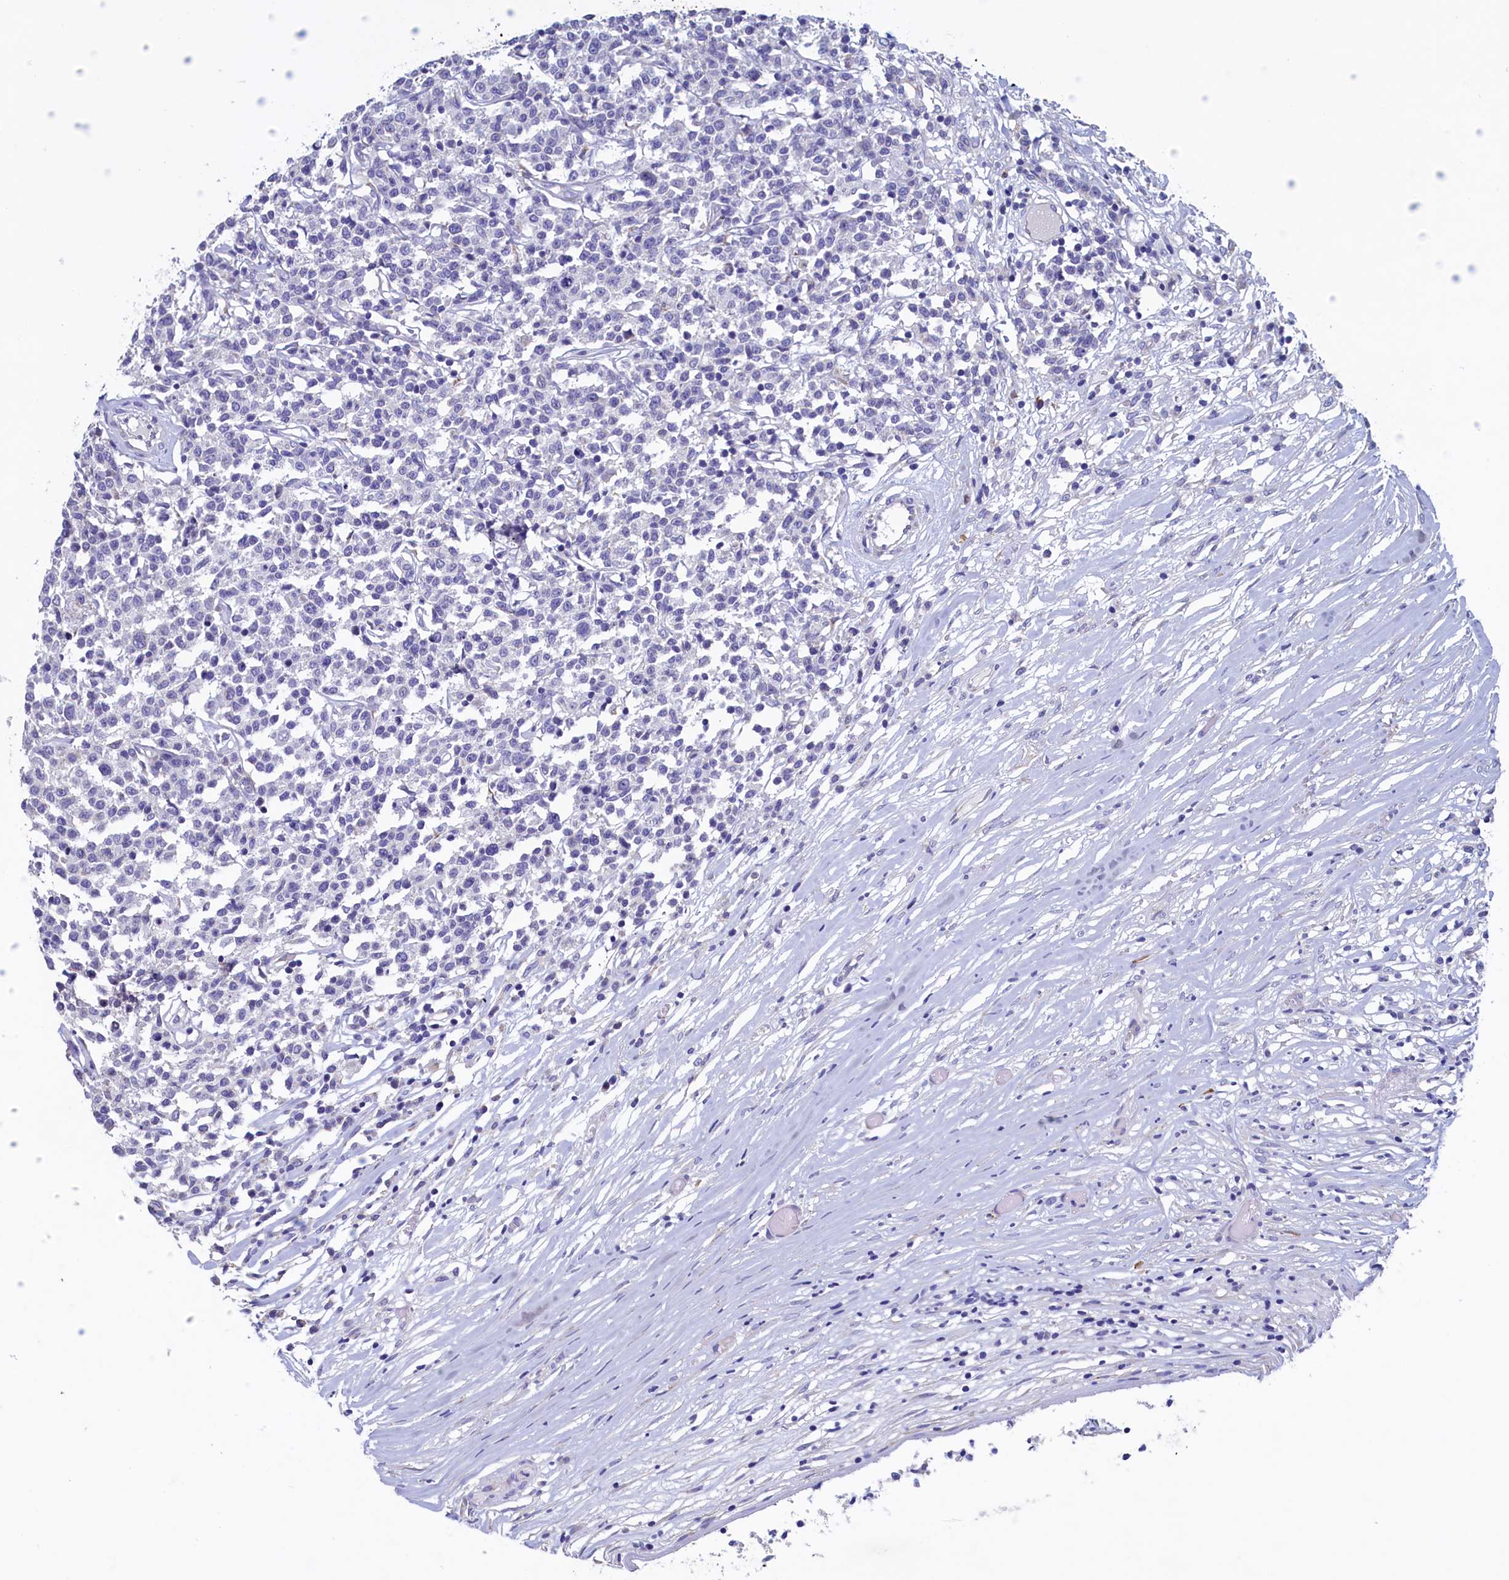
{"staining": {"intensity": "negative", "quantity": "none", "location": "none"}, "tissue": "lymphoma", "cell_type": "Tumor cells", "image_type": "cancer", "snomed": [{"axis": "morphology", "description": "Malignant lymphoma, non-Hodgkin's type, Low grade"}, {"axis": "topography", "description": "Small intestine"}], "caption": "Malignant lymphoma, non-Hodgkin's type (low-grade) stained for a protein using immunohistochemistry demonstrates no staining tumor cells.", "gene": "CBLIF", "patient": {"sex": "female", "age": 59}}